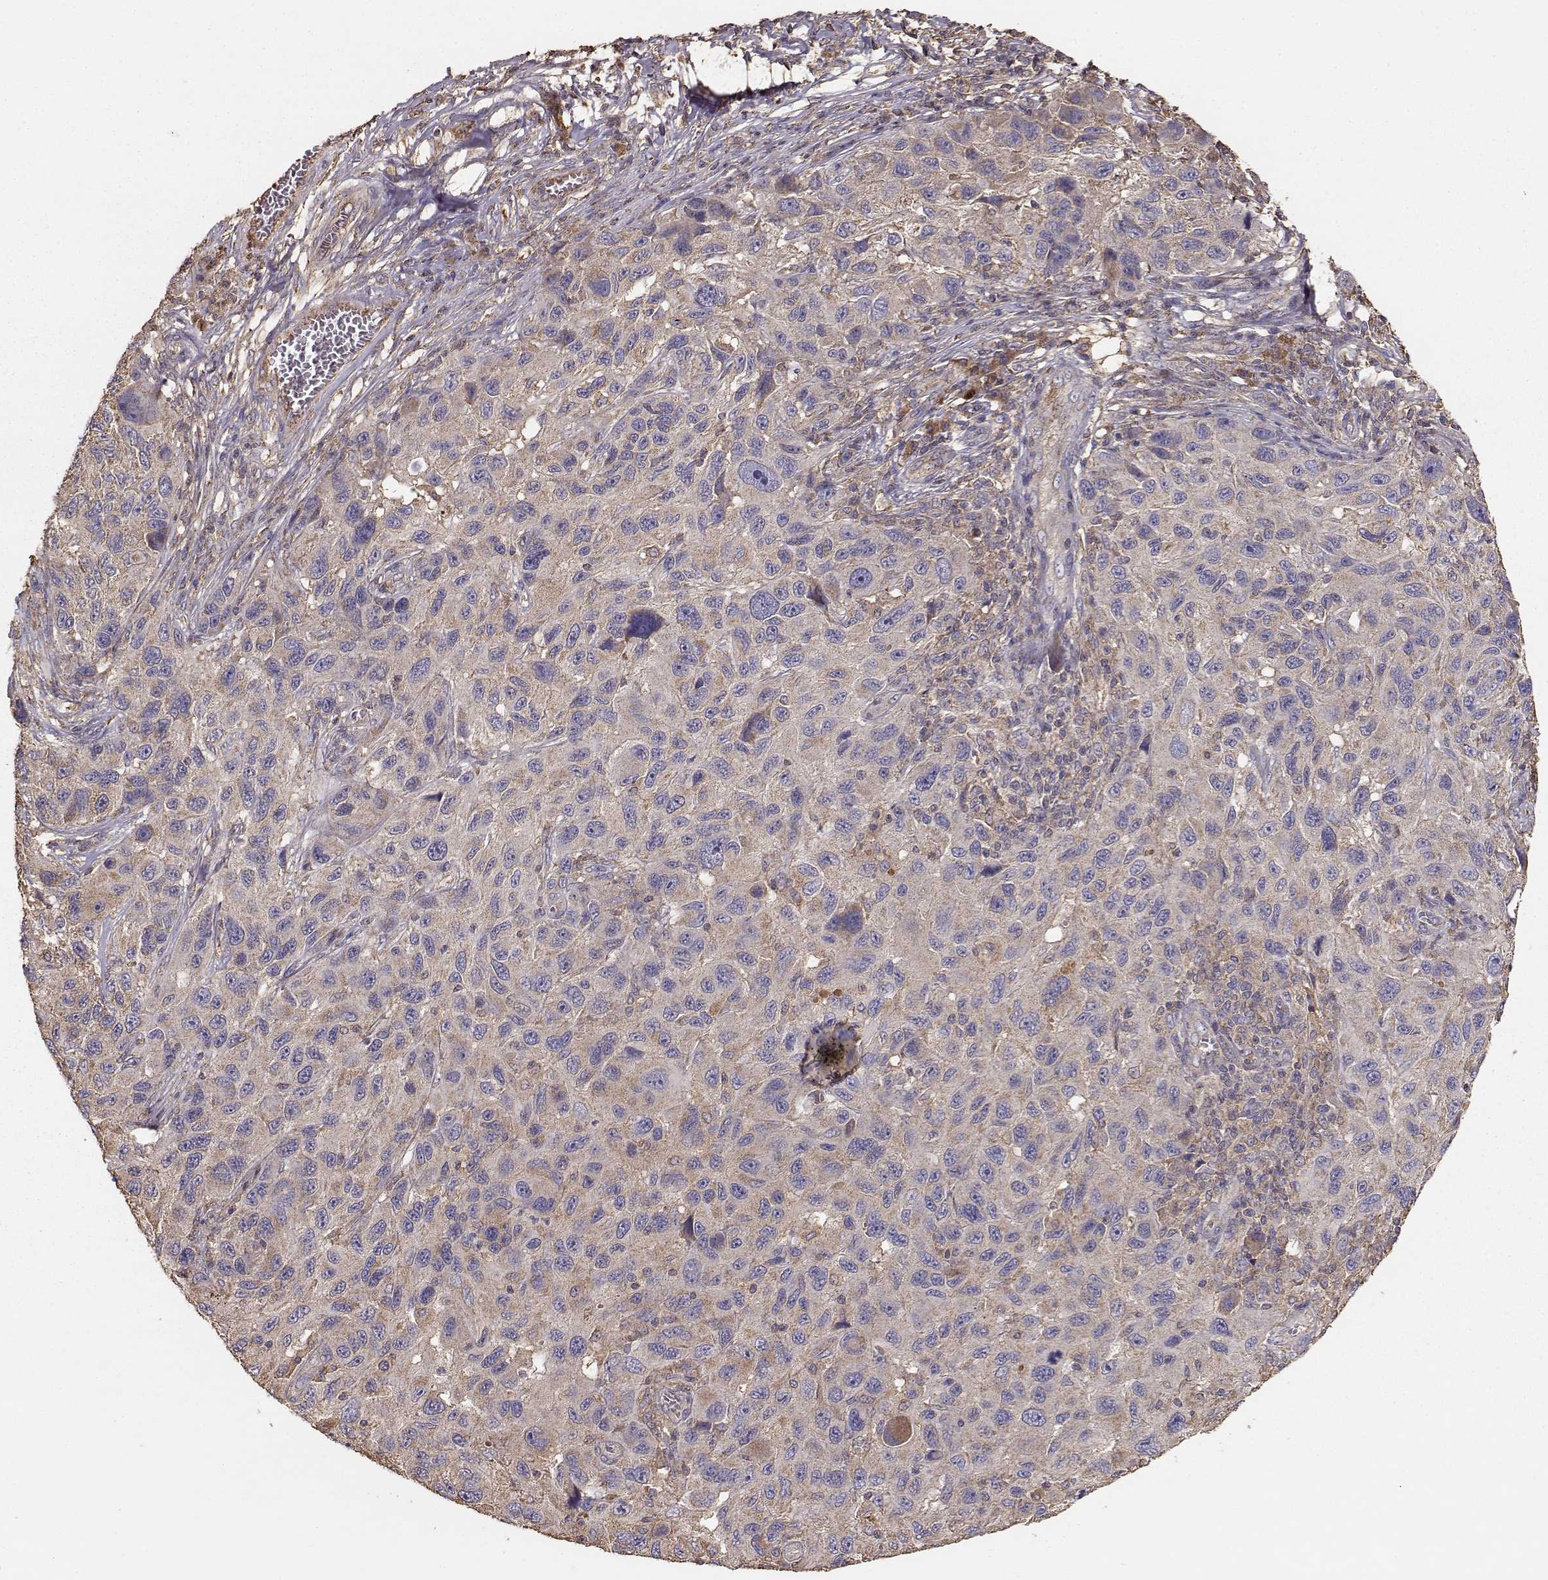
{"staining": {"intensity": "weak", "quantity": ">75%", "location": "cytoplasmic/membranous"}, "tissue": "melanoma", "cell_type": "Tumor cells", "image_type": "cancer", "snomed": [{"axis": "morphology", "description": "Malignant melanoma, NOS"}, {"axis": "topography", "description": "Skin"}], "caption": "Protein staining exhibits weak cytoplasmic/membranous positivity in approximately >75% of tumor cells in malignant melanoma.", "gene": "TARS3", "patient": {"sex": "male", "age": 53}}